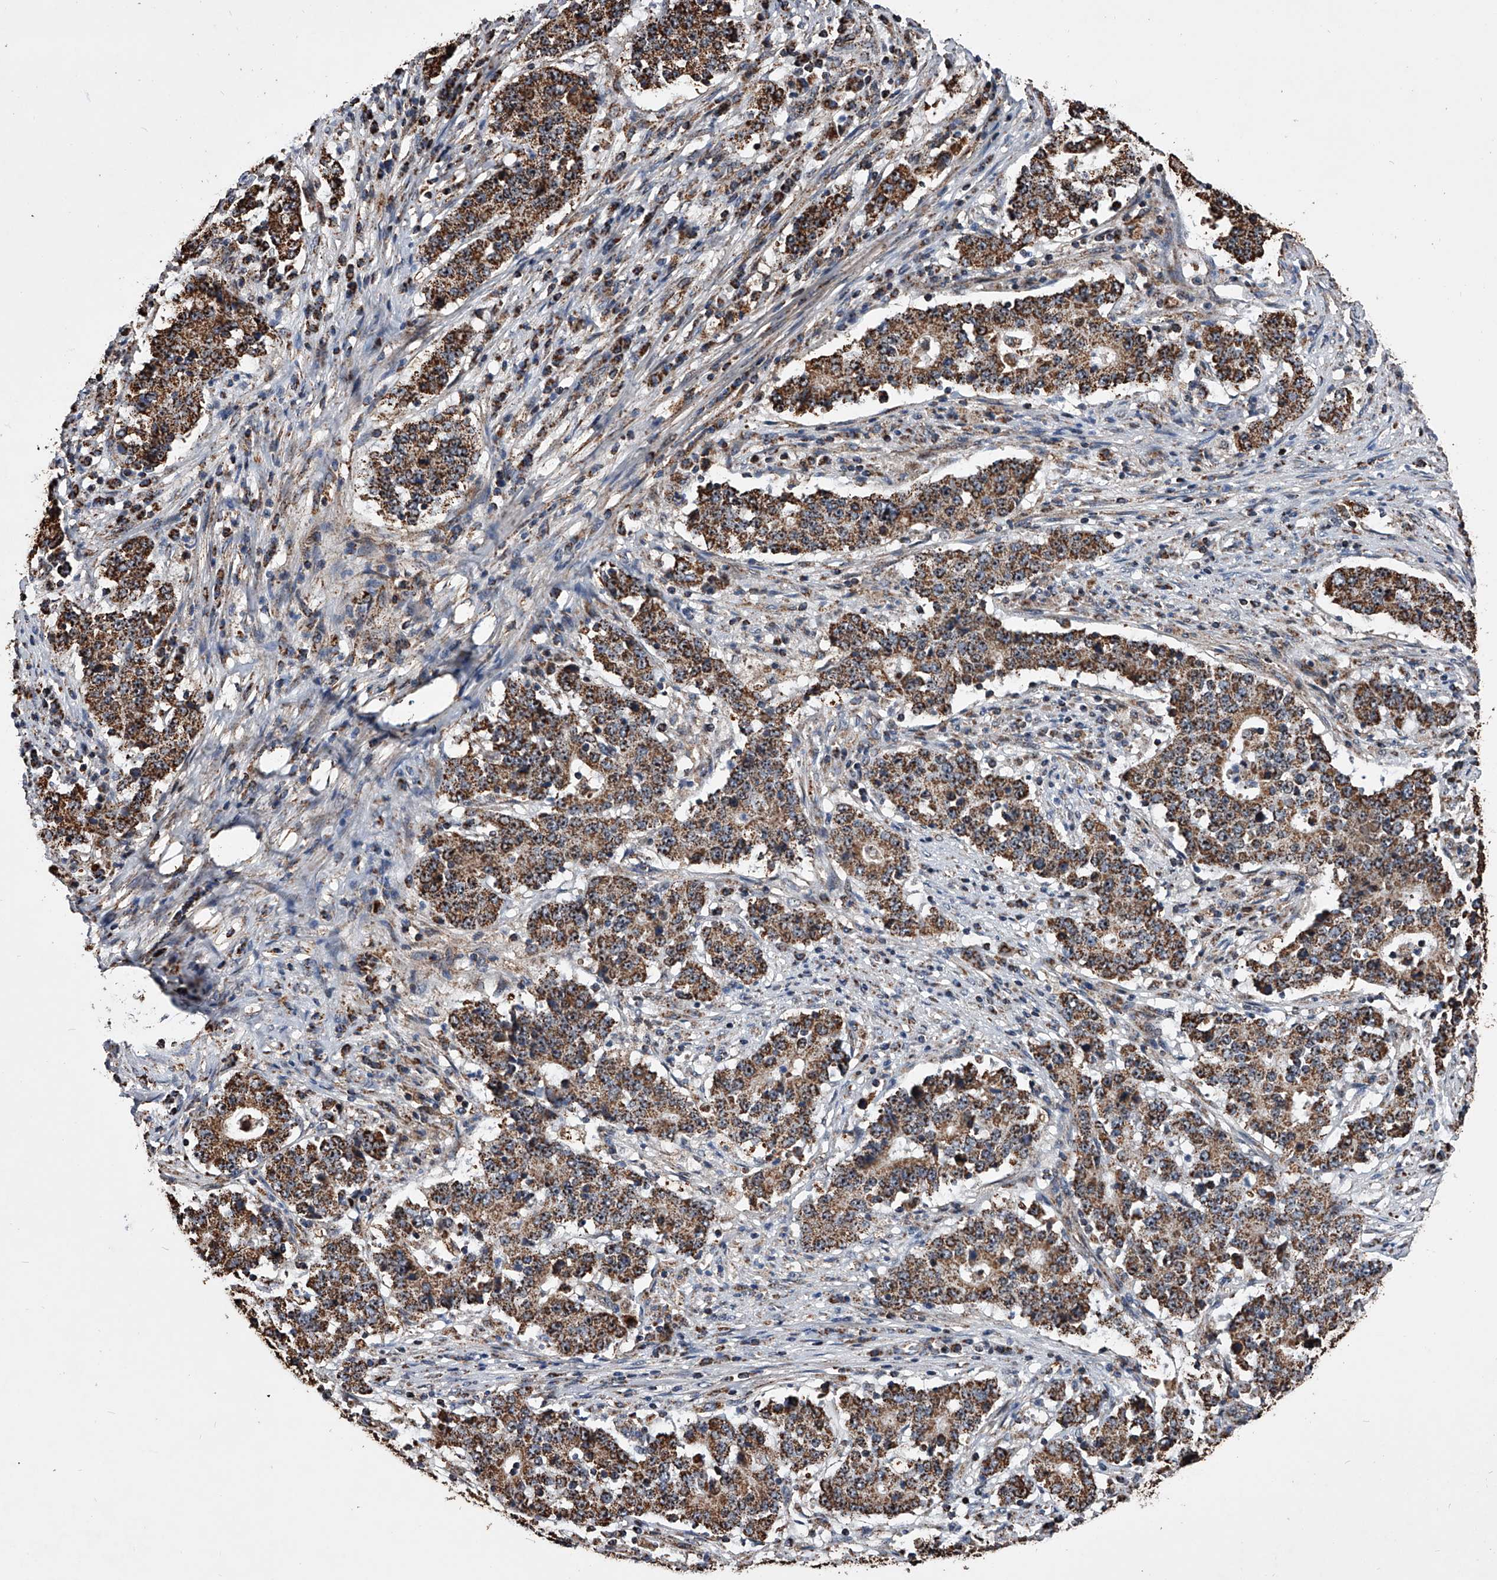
{"staining": {"intensity": "moderate", "quantity": ">75%", "location": "cytoplasmic/membranous"}, "tissue": "stomach cancer", "cell_type": "Tumor cells", "image_type": "cancer", "snomed": [{"axis": "morphology", "description": "Adenocarcinoma, NOS"}, {"axis": "topography", "description": "Stomach"}], "caption": "Immunohistochemistry (IHC) of adenocarcinoma (stomach) displays medium levels of moderate cytoplasmic/membranous staining in about >75% of tumor cells.", "gene": "SMPDL3A", "patient": {"sex": "male", "age": 59}}